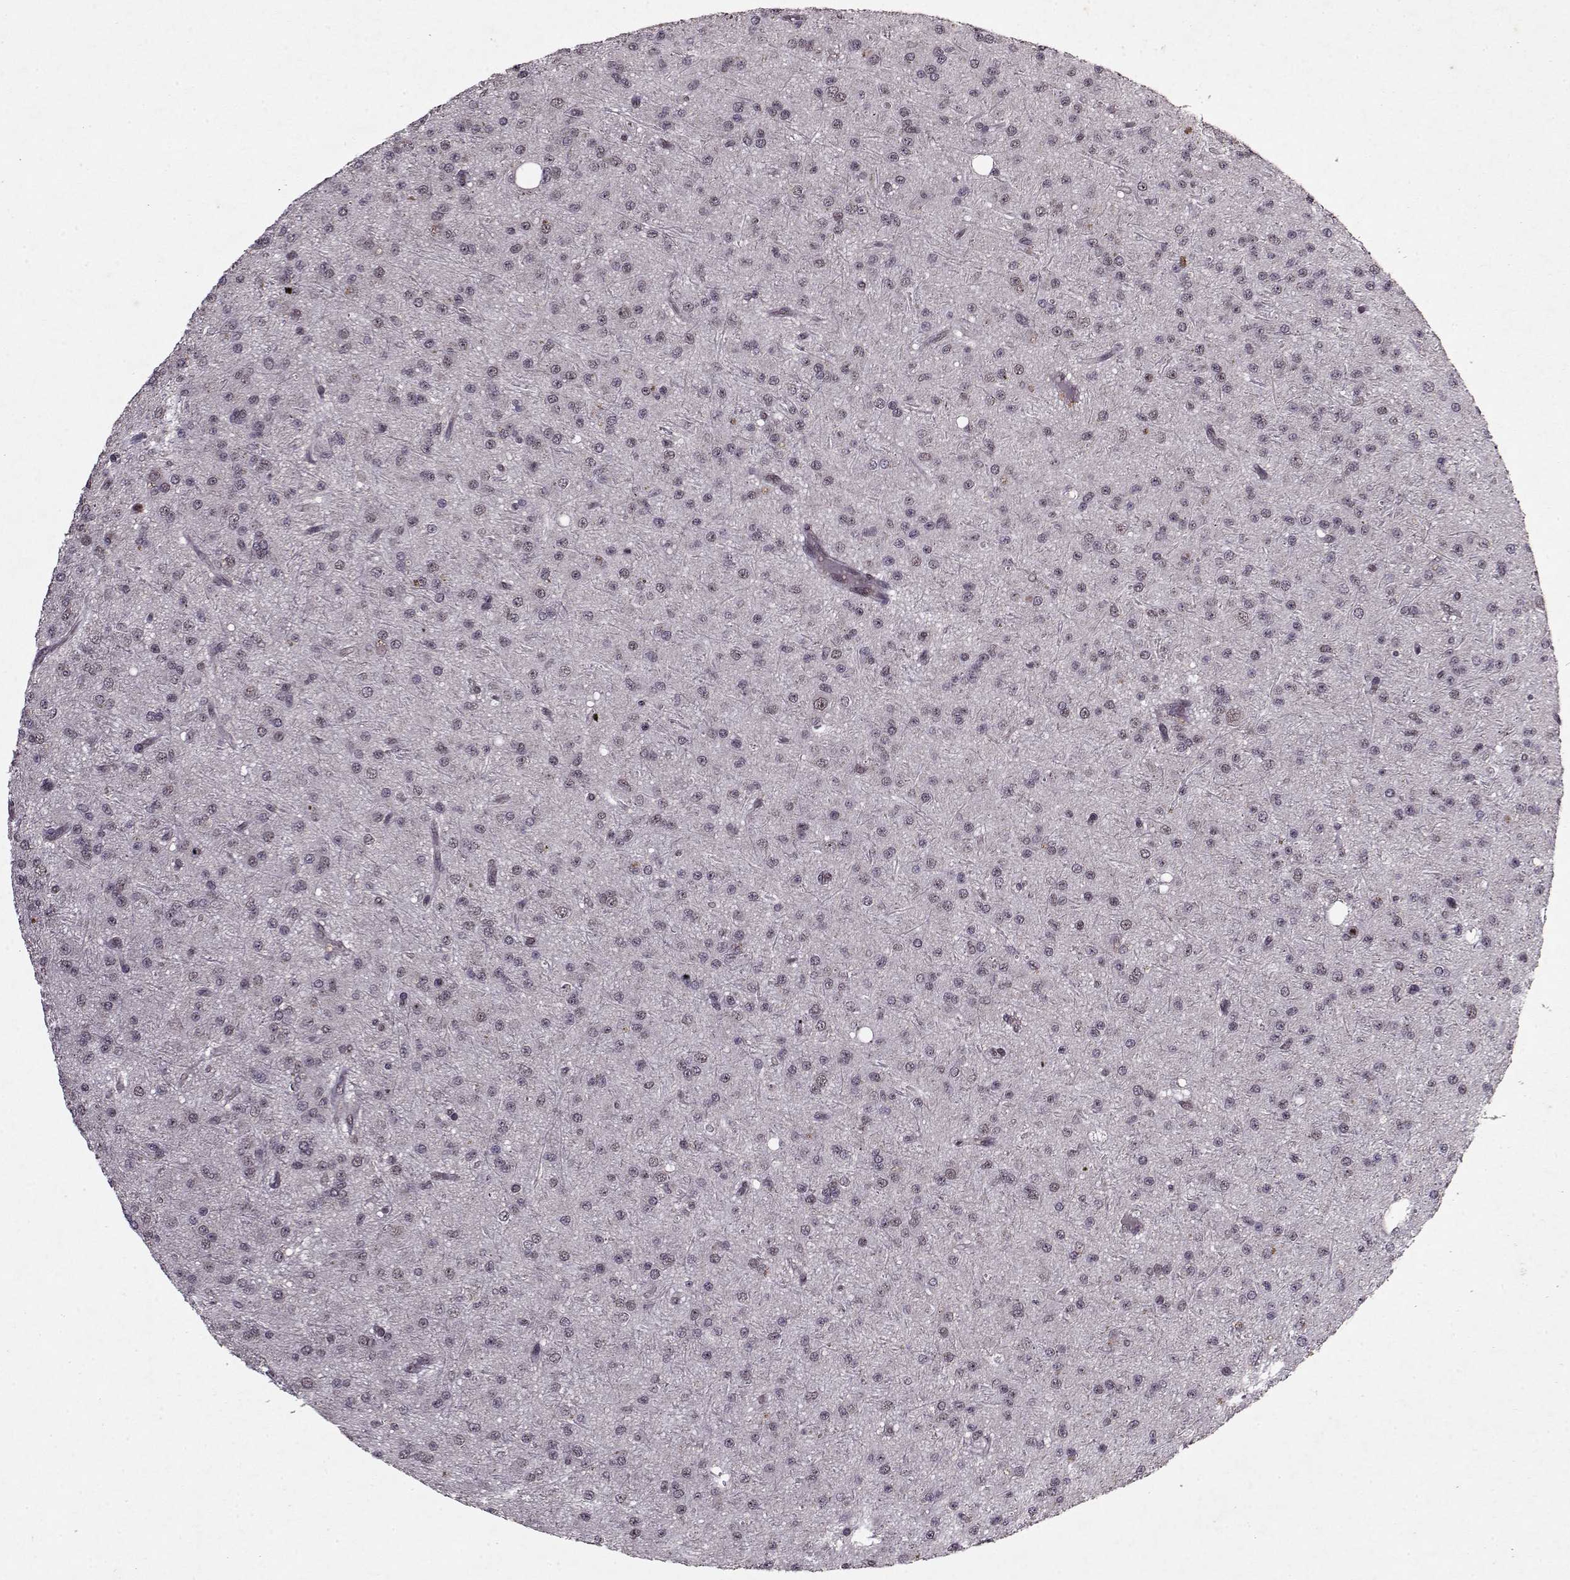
{"staining": {"intensity": "negative", "quantity": "none", "location": "none"}, "tissue": "glioma", "cell_type": "Tumor cells", "image_type": "cancer", "snomed": [{"axis": "morphology", "description": "Glioma, malignant, Low grade"}, {"axis": "topography", "description": "Brain"}], "caption": "An immunohistochemistry (IHC) histopathology image of glioma is shown. There is no staining in tumor cells of glioma.", "gene": "PSMA7", "patient": {"sex": "male", "age": 27}}